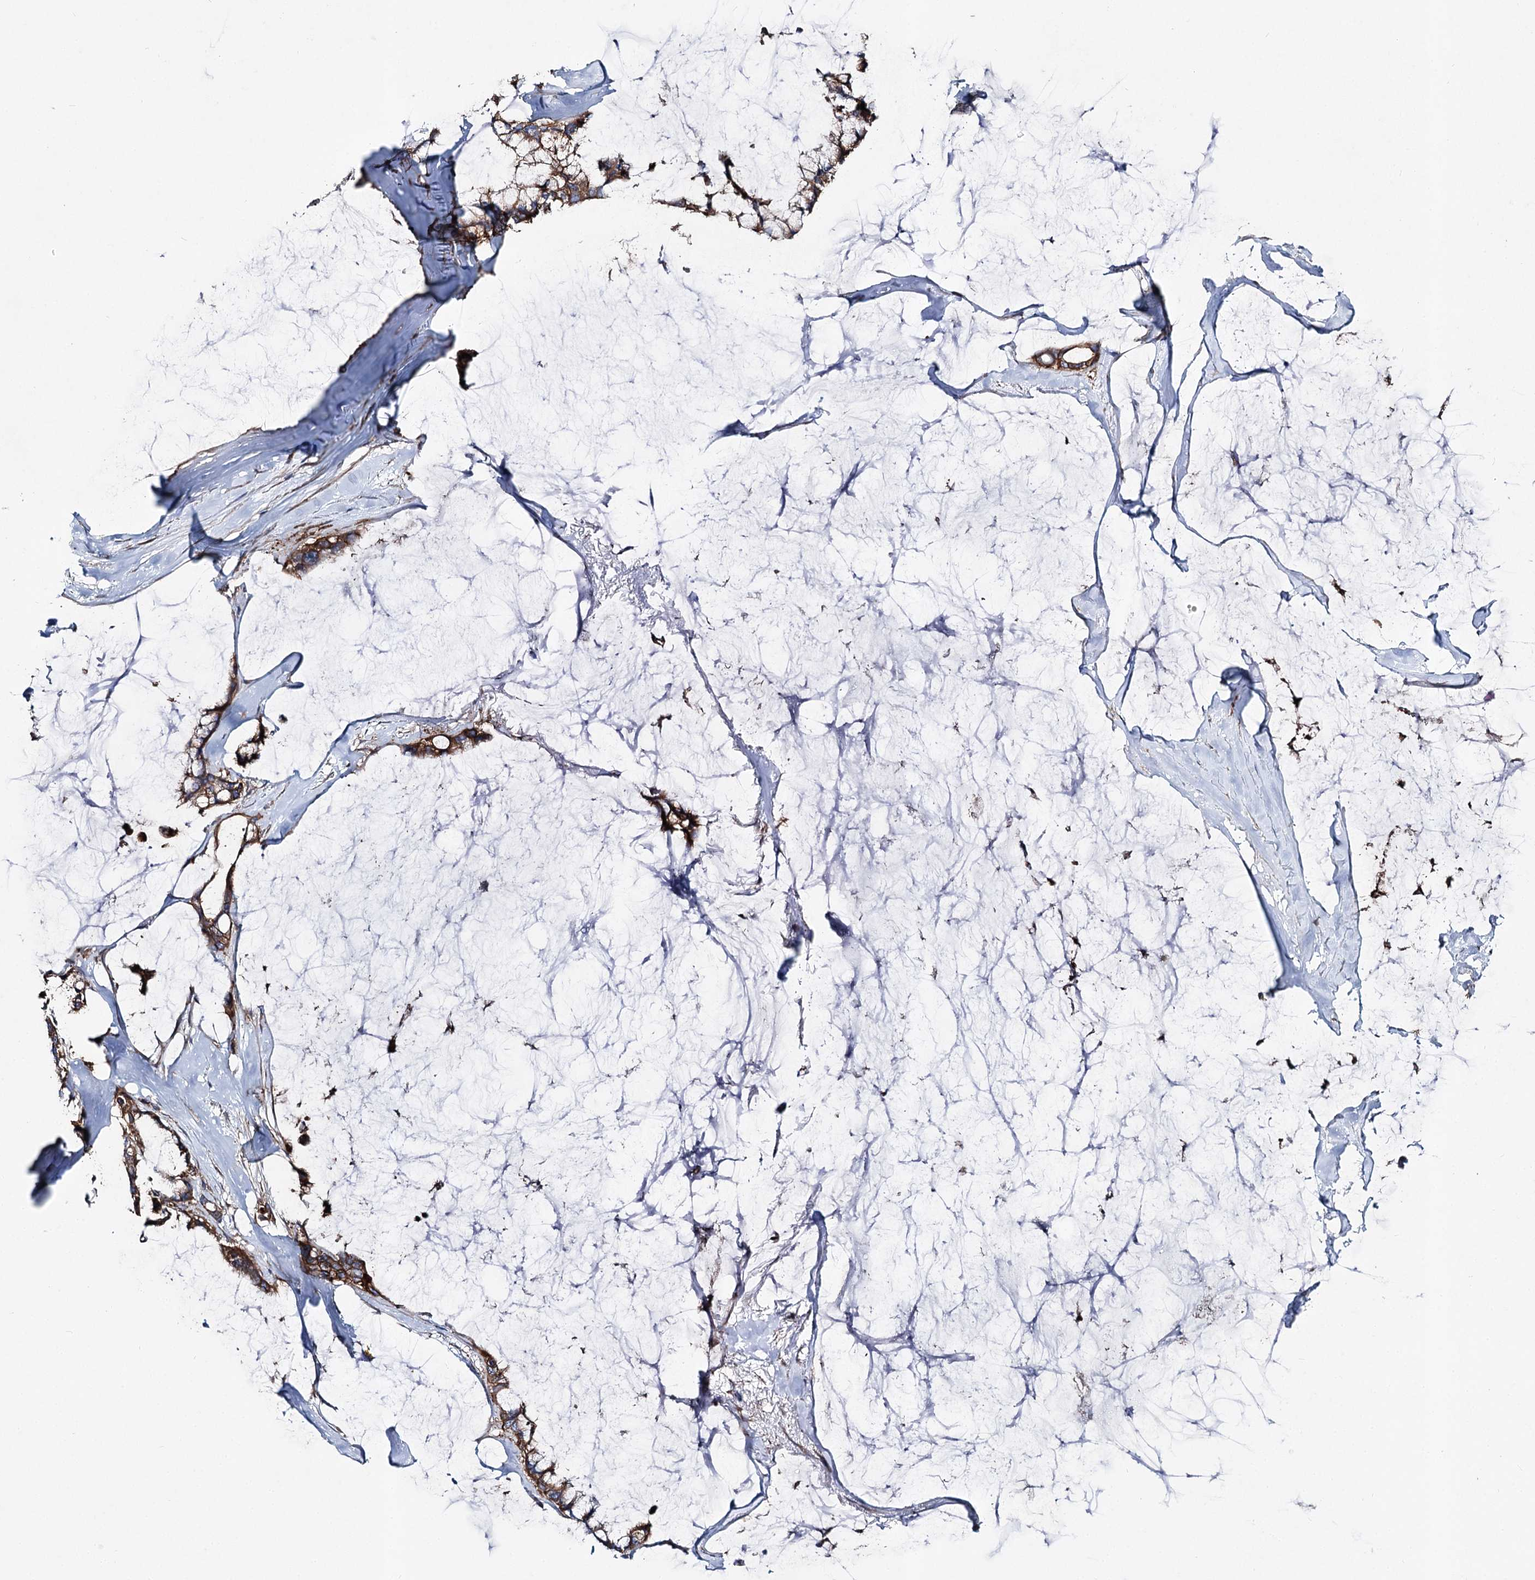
{"staining": {"intensity": "moderate", "quantity": ">75%", "location": "cytoplasmic/membranous"}, "tissue": "ovarian cancer", "cell_type": "Tumor cells", "image_type": "cancer", "snomed": [{"axis": "morphology", "description": "Cystadenocarcinoma, mucinous, NOS"}, {"axis": "topography", "description": "Ovary"}], "caption": "Immunohistochemistry (IHC) staining of ovarian cancer (mucinous cystadenocarcinoma), which shows medium levels of moderate cytoplasmic/membranous staining in approximately >75% of tumor cells indicating moderate cytoplasmic/membranous protein expression. The staining was performed using DAB (3,3'-diaminobenzidine) (brown) for protein detection and nuclei were counterstained in hematoxylin (blue).", "gene": "MSANTD2", "patient": {"sex": "female", "age": 39}}